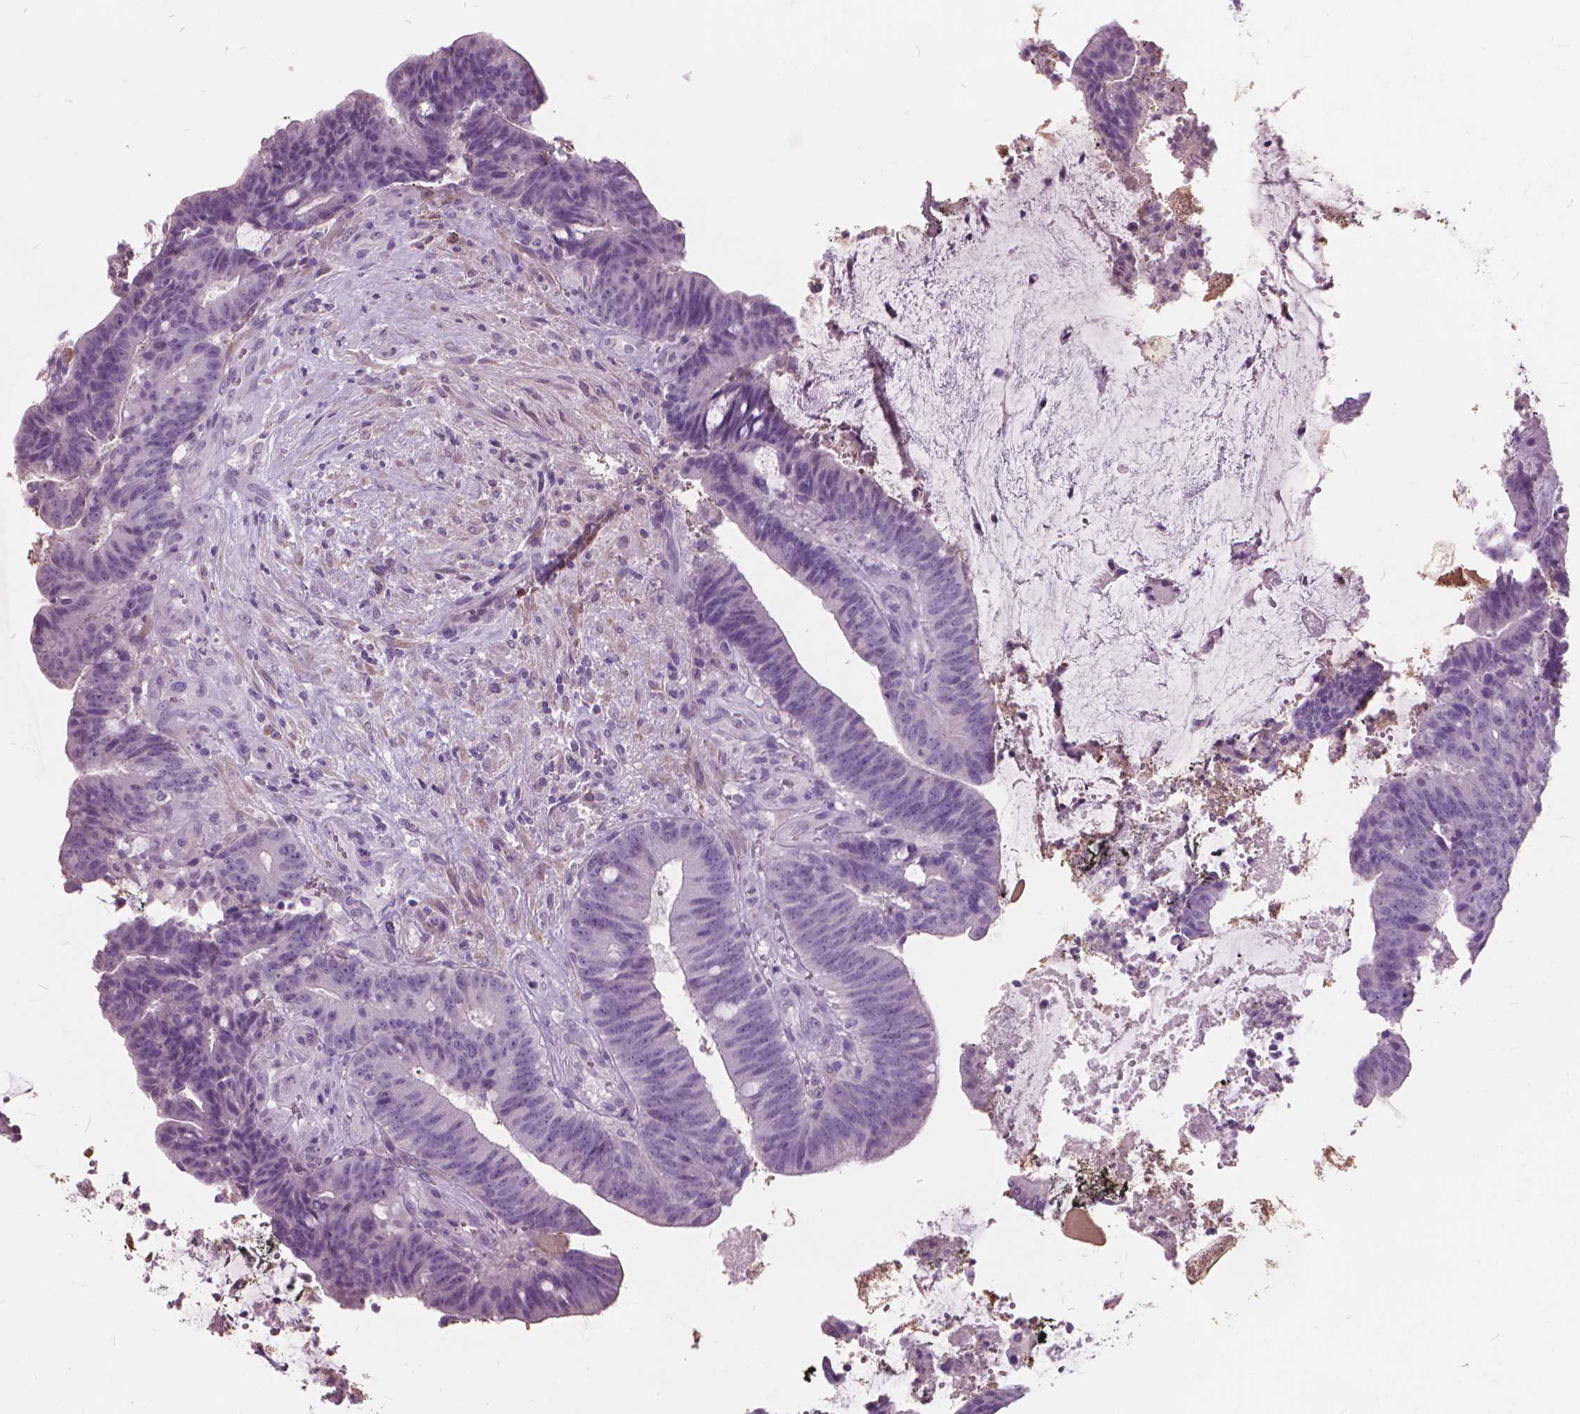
{"staining": {"intensity": "negative", "quantity": "none", "location": "none"}, "tissue": "colorectal cancer", "cell_type": "Tumor cells", "image_type": "cancer", "snomed": [{"axis": "morphology", "description": "Adenocarcinoma, NOS"}, {"axis": "topography", "description": "Colon"}], "caption": "A micrograph of human colorectal cancer (adenocarcinoma) is negative for staining in tumor cells. (DAB (3,3'-diaminobenzidine) immunohistochemistry visualized using brightfield microscopy, high magnification).", "gene": "DNM1", "patient": {"sex": "female", "age": 43}}